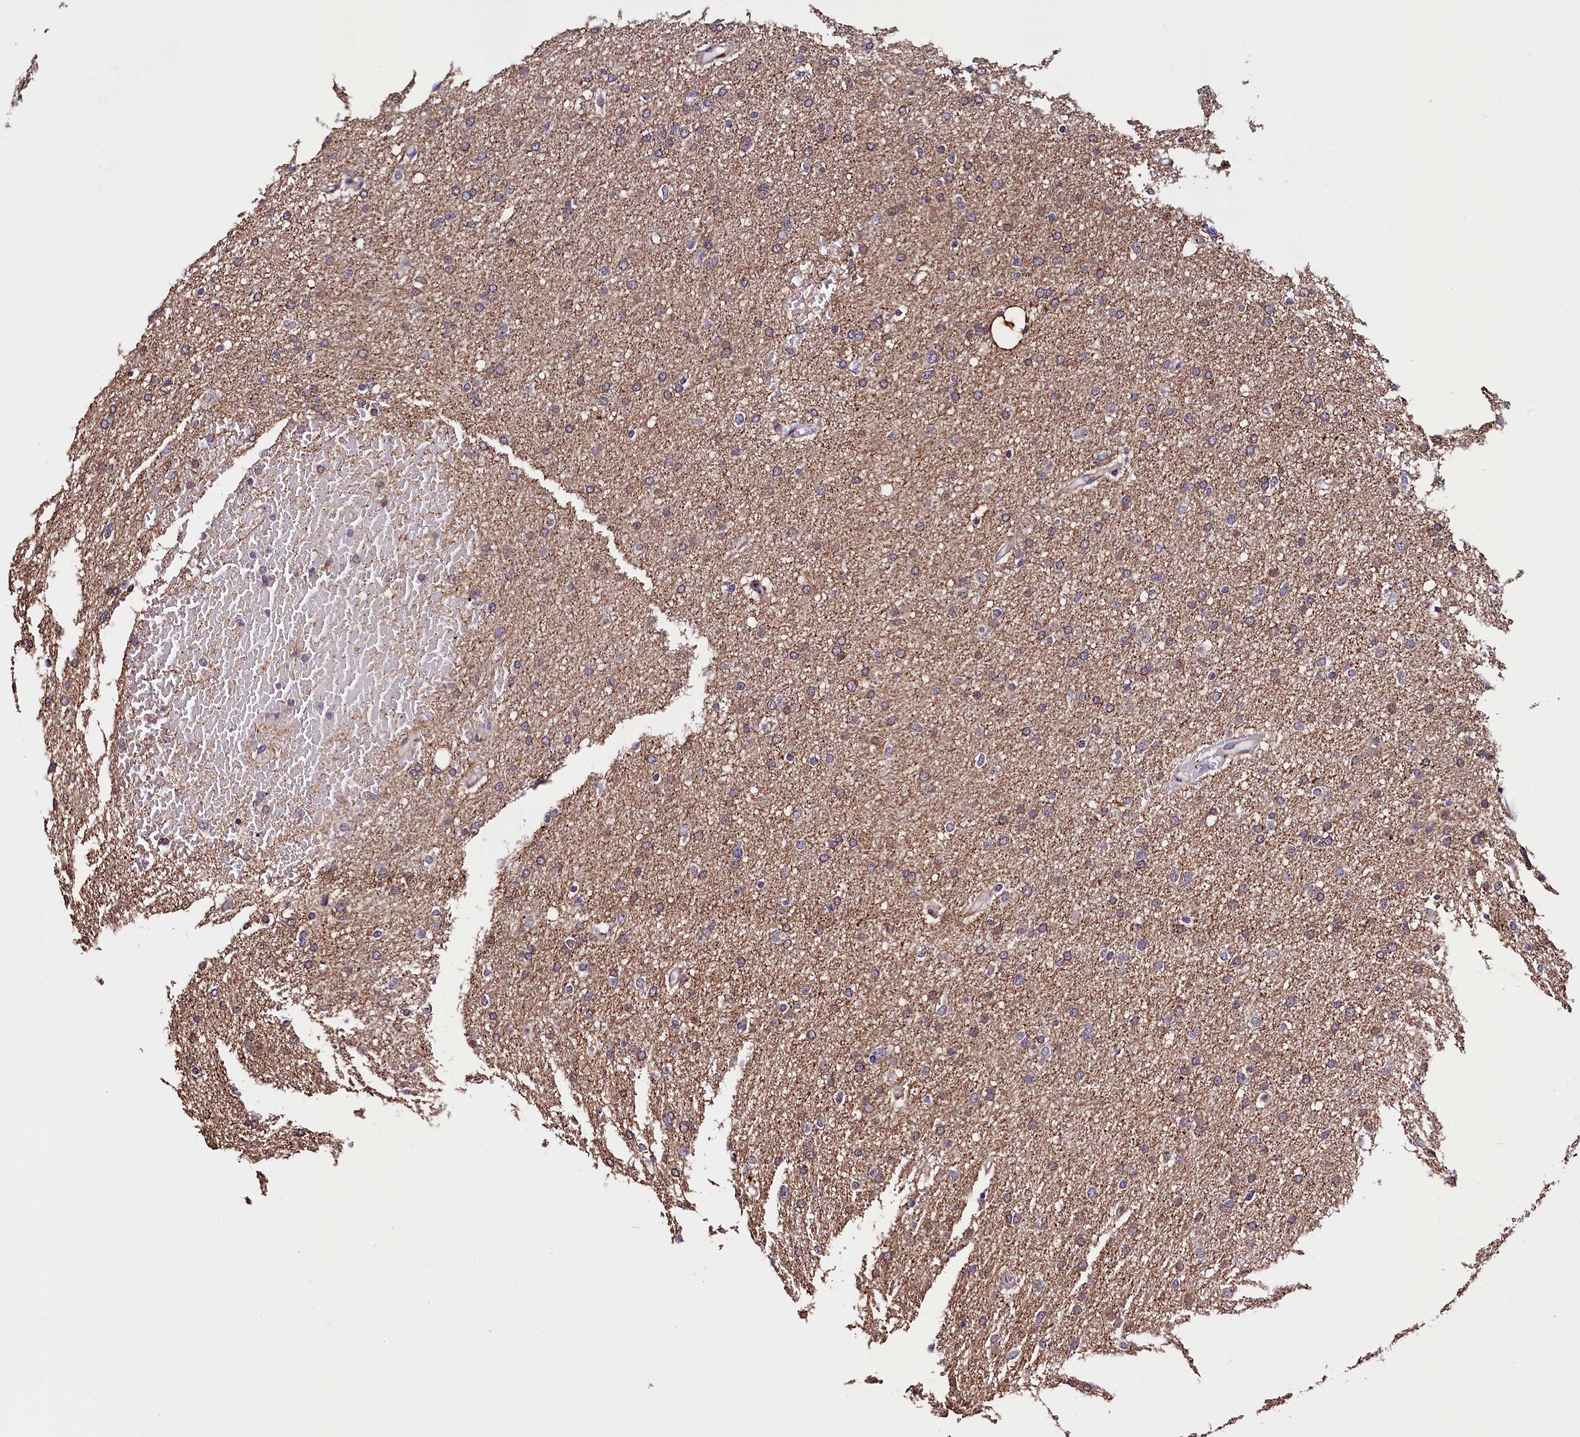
{"staining": {"intensity": "weak", "quantity": "<25%", "location": "cytoplasmic/membranous"}, "tissue": "glioma", "cell_type": "Tumor cells", "image_type": "cancer", "snomed": [{"axis": "morphology", "description": "Glioma, malignant, High grade"}, {"axis": "topography", "description": "Cerebral cortex"}], "caption": "Tumor cells are negative for protein expression in human glioma.", "gene": "TRMT112", "patient": {"sex": "female", "age": 36}}